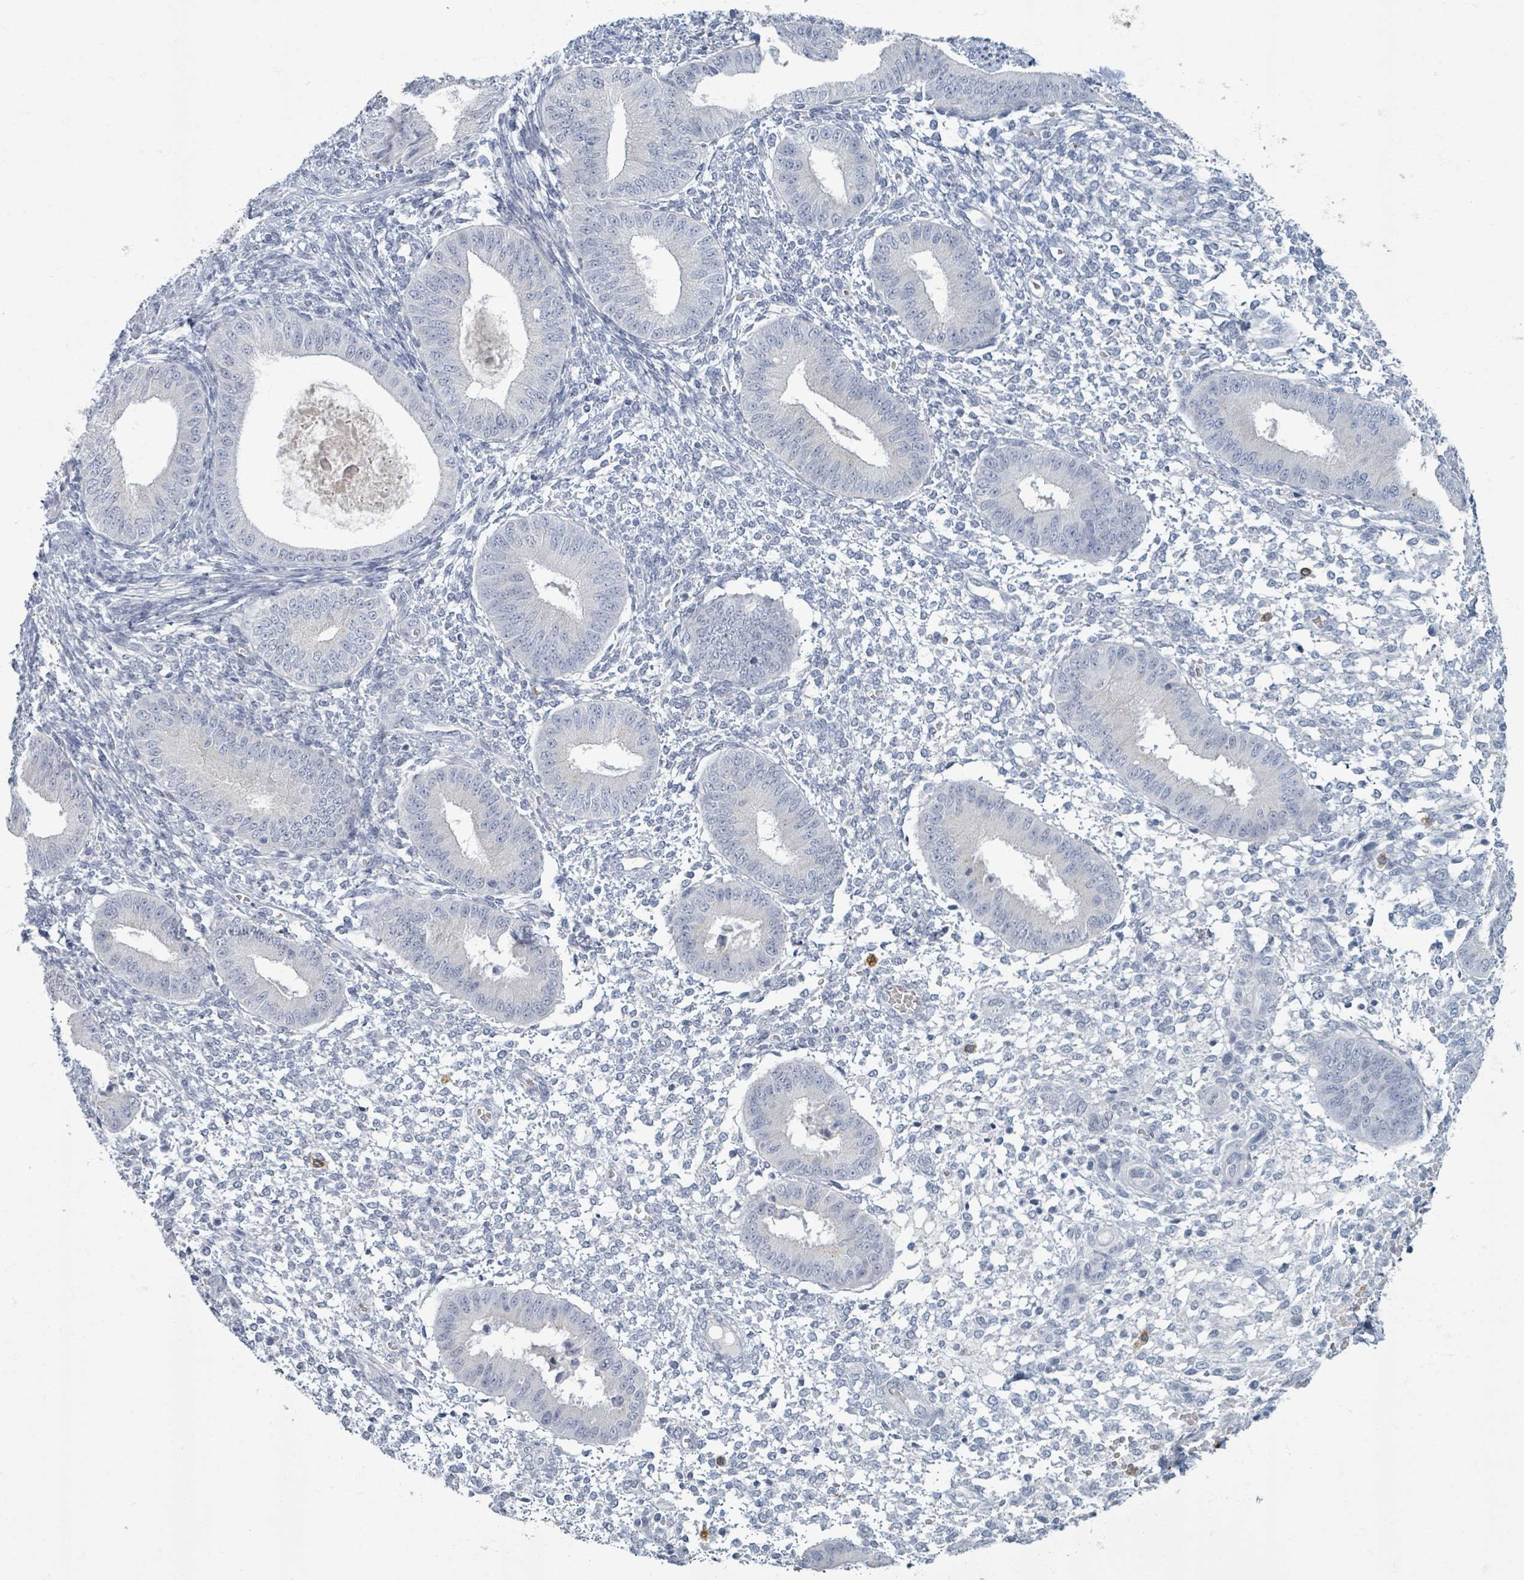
{"staining": {"intensity": "negative", "quantity": "none", "location": "none"}, "tissue": "endometrium", "cell_type": "Cells in endometrial stroma", "image_type": "normal", "snomed": [{"axis": "morphology", "description": "Normal tissue, NOS"}, {"axis": "topography", "description": "Endometrium"}], "caption": "The image demonstrates no significant expression in cells in endometrial stroma of endometrium.", "gene": "WNT11", "patient": {"sex": "female", "age": 49}}